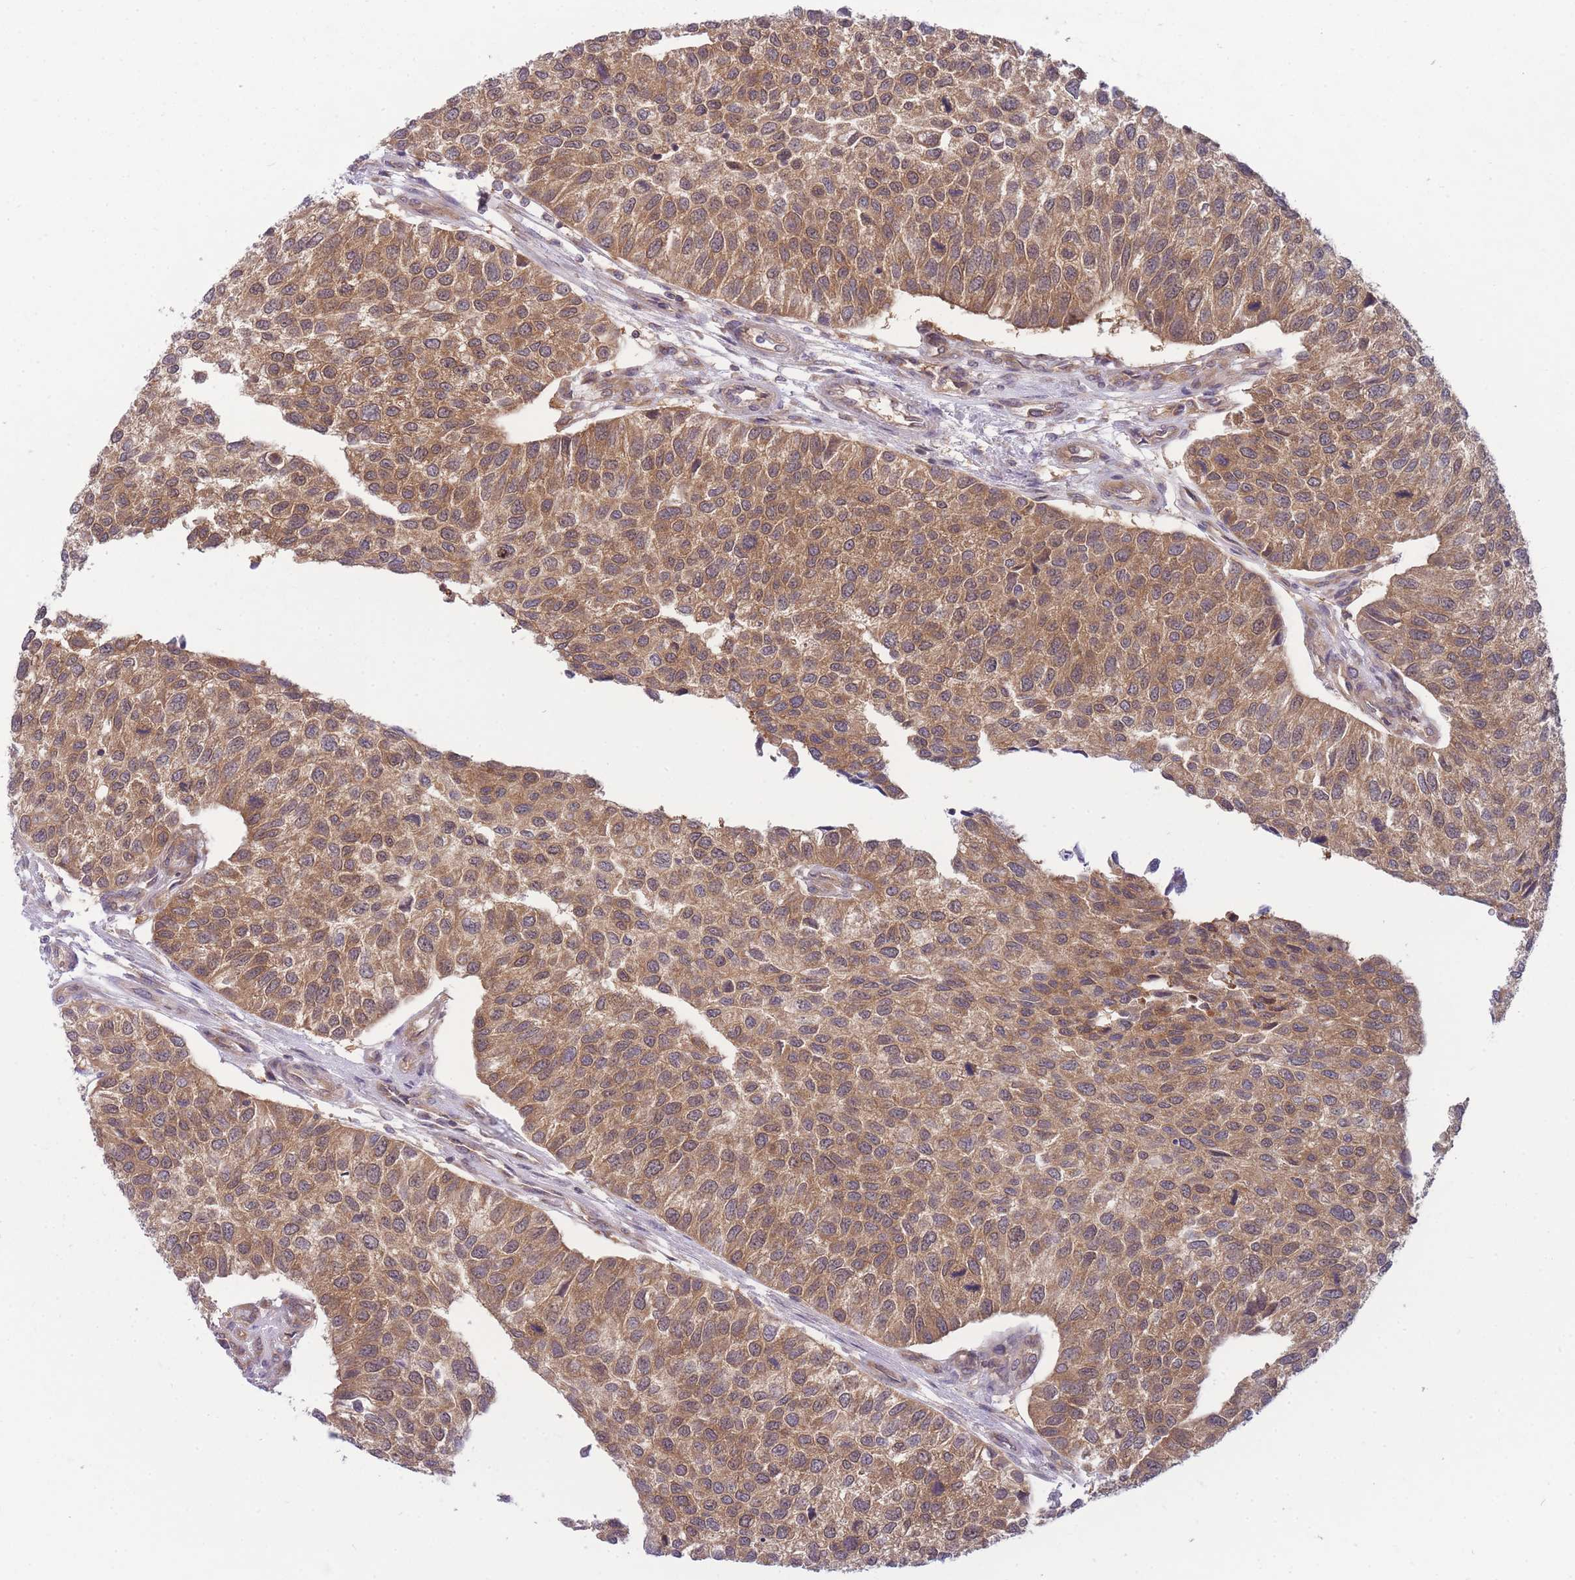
{"staining": {"intensity": "moderate", "quantity": ">75%", "location": "cytoplasmic/membranous"}, "tissue": "urothelial cancer", "cell_type": "Tumor cells", "image_type": "cancer", "snomed": [{"axis": "morphology", "description": "Urothelial carcinoma, NOS"}, {"axis": "topography", "description": "Urinary bladder"}], "caption": "Tumor cells exhibit moderate cytoplasmic/membranous staining in approximately >75% of cells in transitional cell carcinoma.", "gene": "PFDN6", "patient": {"sex": "male", "age": 55}}